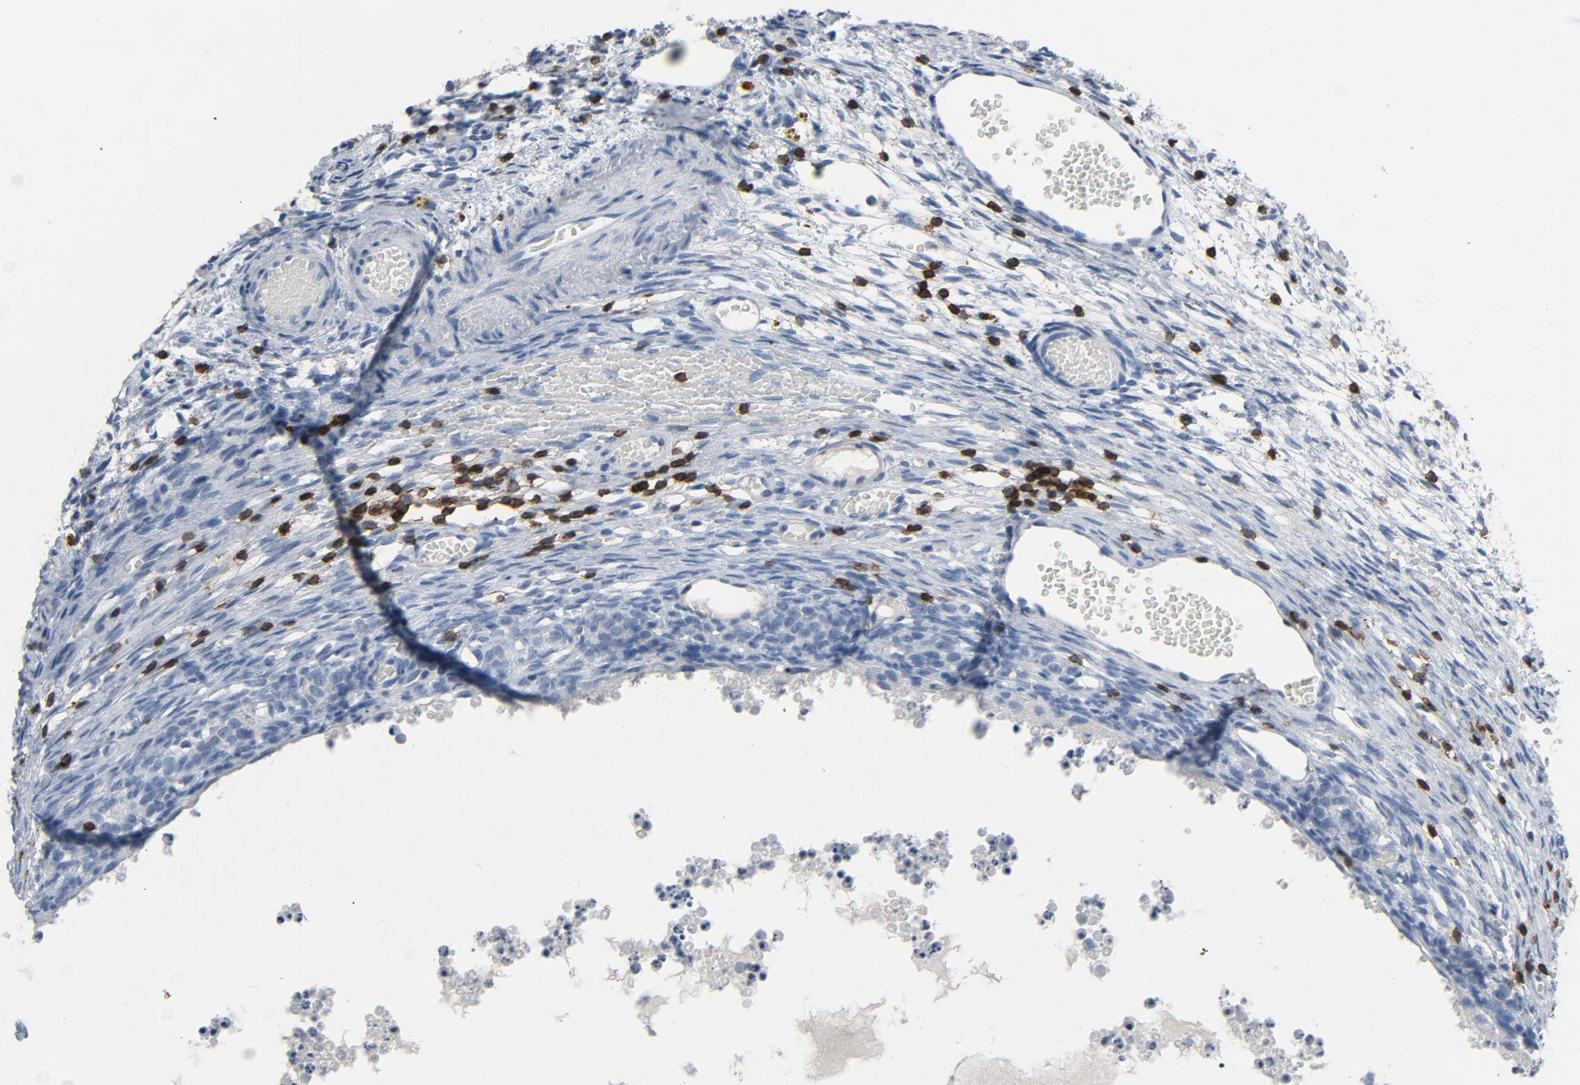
{"staining": {"intensity": "negative", "quantity": "none", "location": "none"}, "tissue": "ovary", "cell_type": "Ovarian stroma cells", "image_type": "normal", "snomed": [{"axis": "morphology", "description": "Normal tissue, NOS"}, {"axis": "topography", "description": "Ovary"}], "caption": "Micrograph shows no protein positivity in ovarian stroma cells of benign ovary. Nuclei are stained in blue.", "gene": "LCK", "patient": {"sex": "female", "age": 35}}